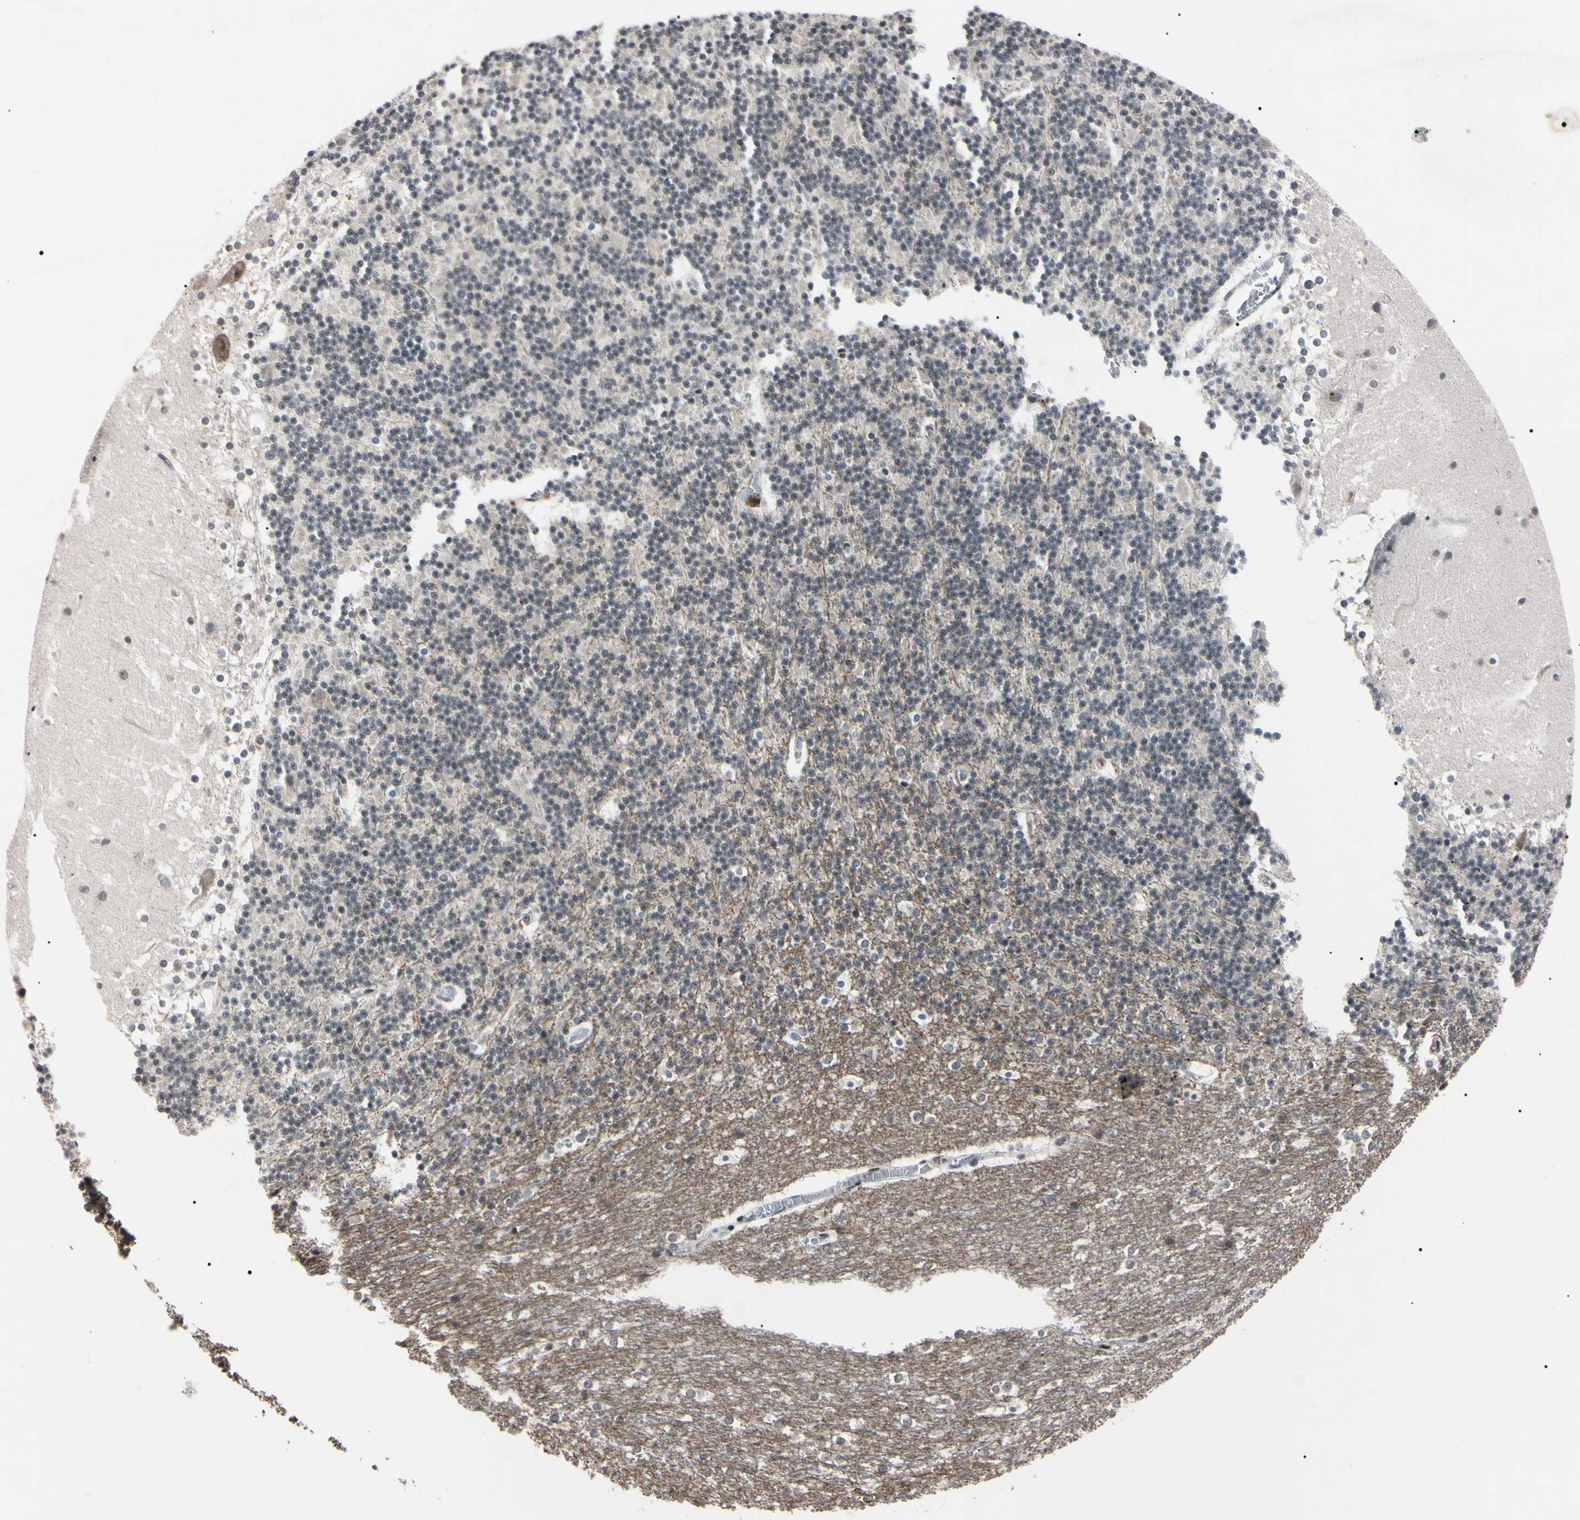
{"staining": {"intensity": "negative", "quantity": "none", "location": "none"}, "tissue": "cerebellum", "cell_type": "Cells in granular layer", "image_type": "normal", "snomed": [{"axis": "morphology", "description": "Normal tissue, NOS"}, {"axis": "topography", "description": "Cerebellum"}], "caption": "A high-resolution micrograph shows immunohistochemistry (IHC) staining of benign cerebellum, which demonstrates no significant staining in cells in granular layer.", "gene": "YY1", "patient": {"sex": "female", "age": 19}}